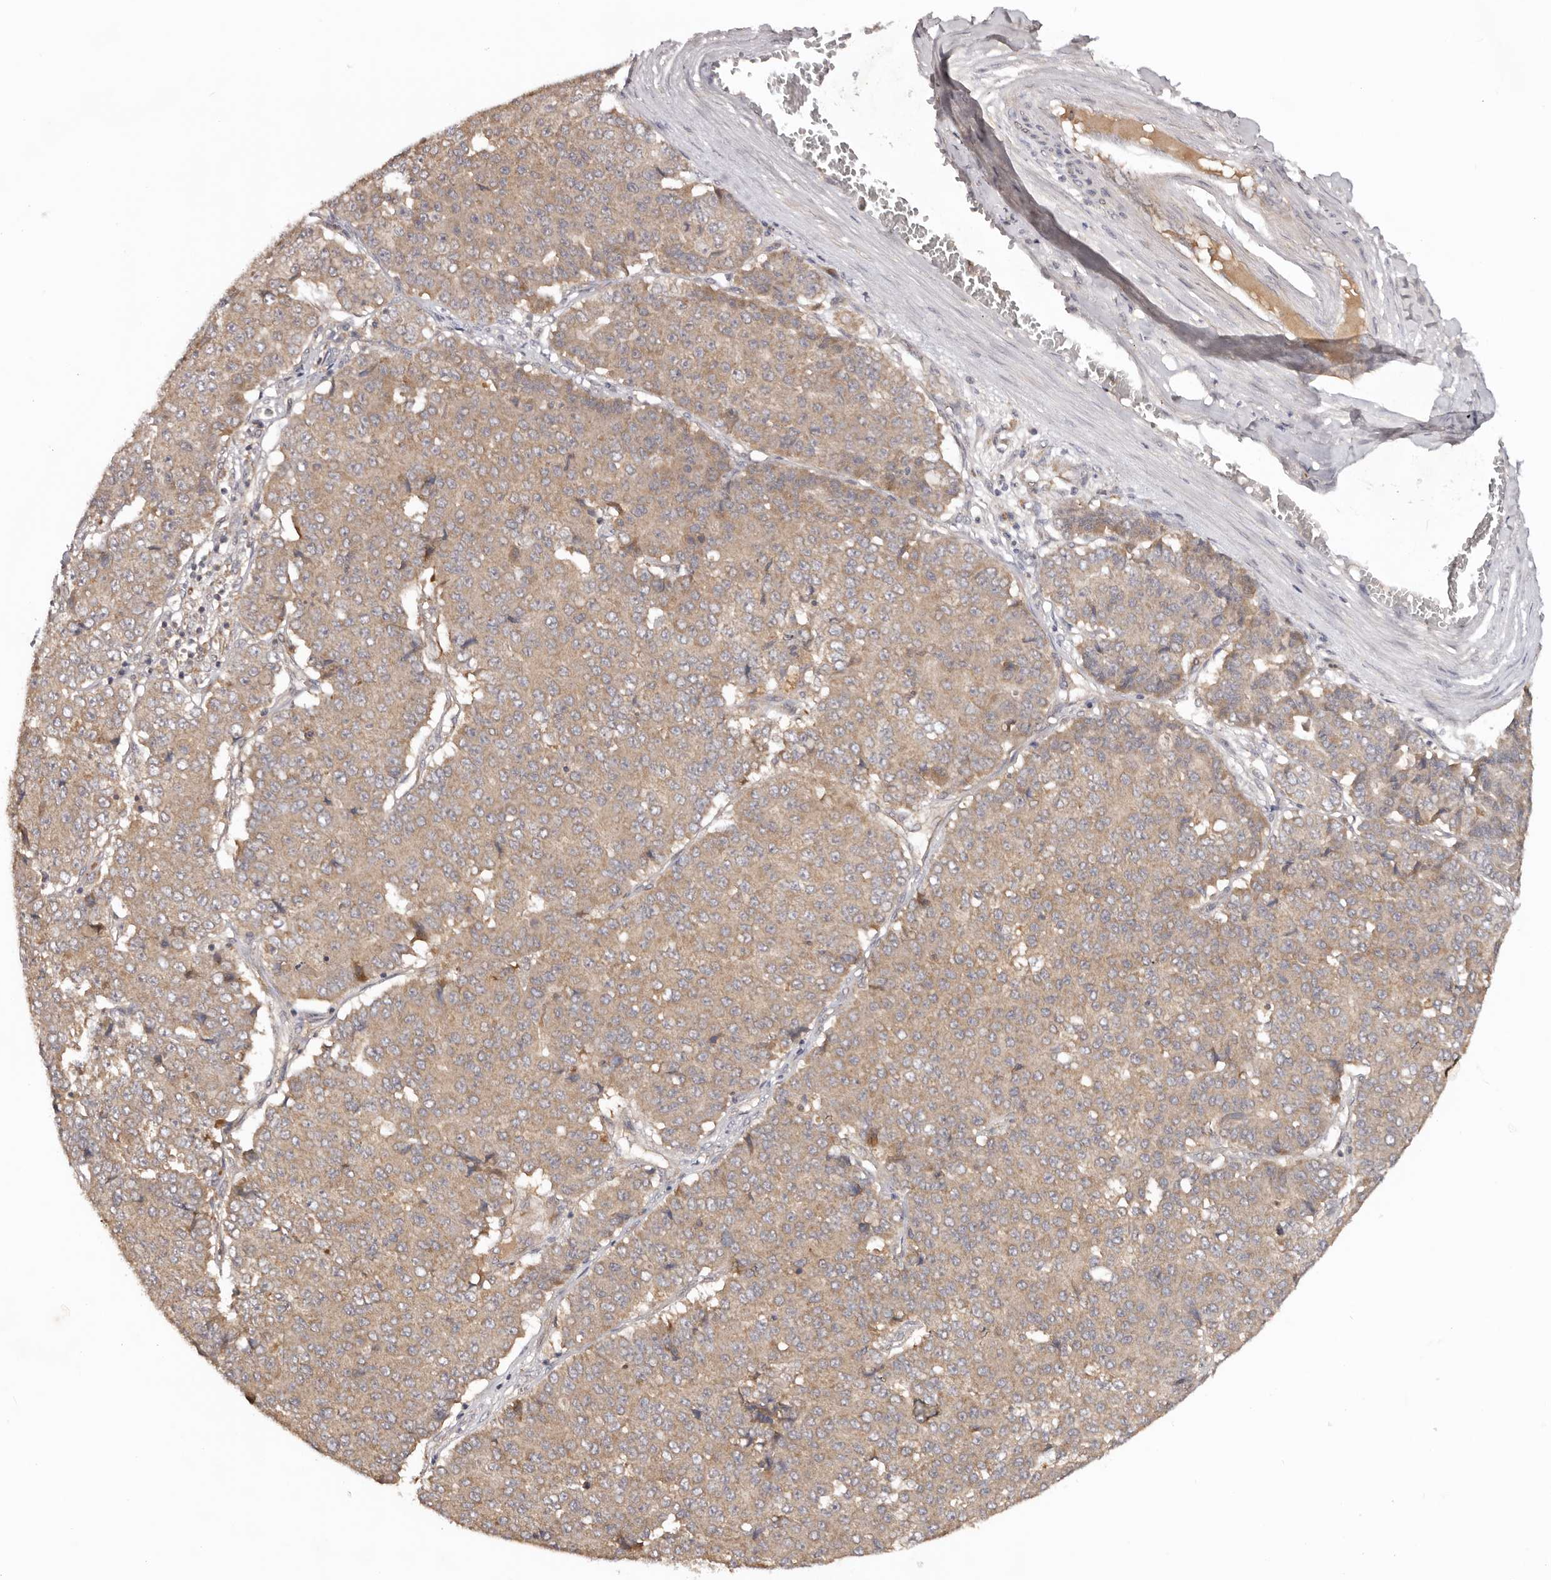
{"staining": {"intensity": "weak", "quantity": ">75%", "location": "cytoplasmic/membranous"}, "tissue": "pancreatic cancer", "cell_type": "Tumor cells", "image_type": "cancer", "snomed": [{"axis": "morphology", "description": "Adenocarcinoma, NOS"}, {"axis": "topography", "description": "Pancreas"}], "caption": "Pancreatic adenocarcinoma stained with immunohistochemistry reveals weak cytoplasmic/membranous expression in about >75% of tumor cells.", "gene": "PKIB", "patient": {"sex": "male", "age": 50}}